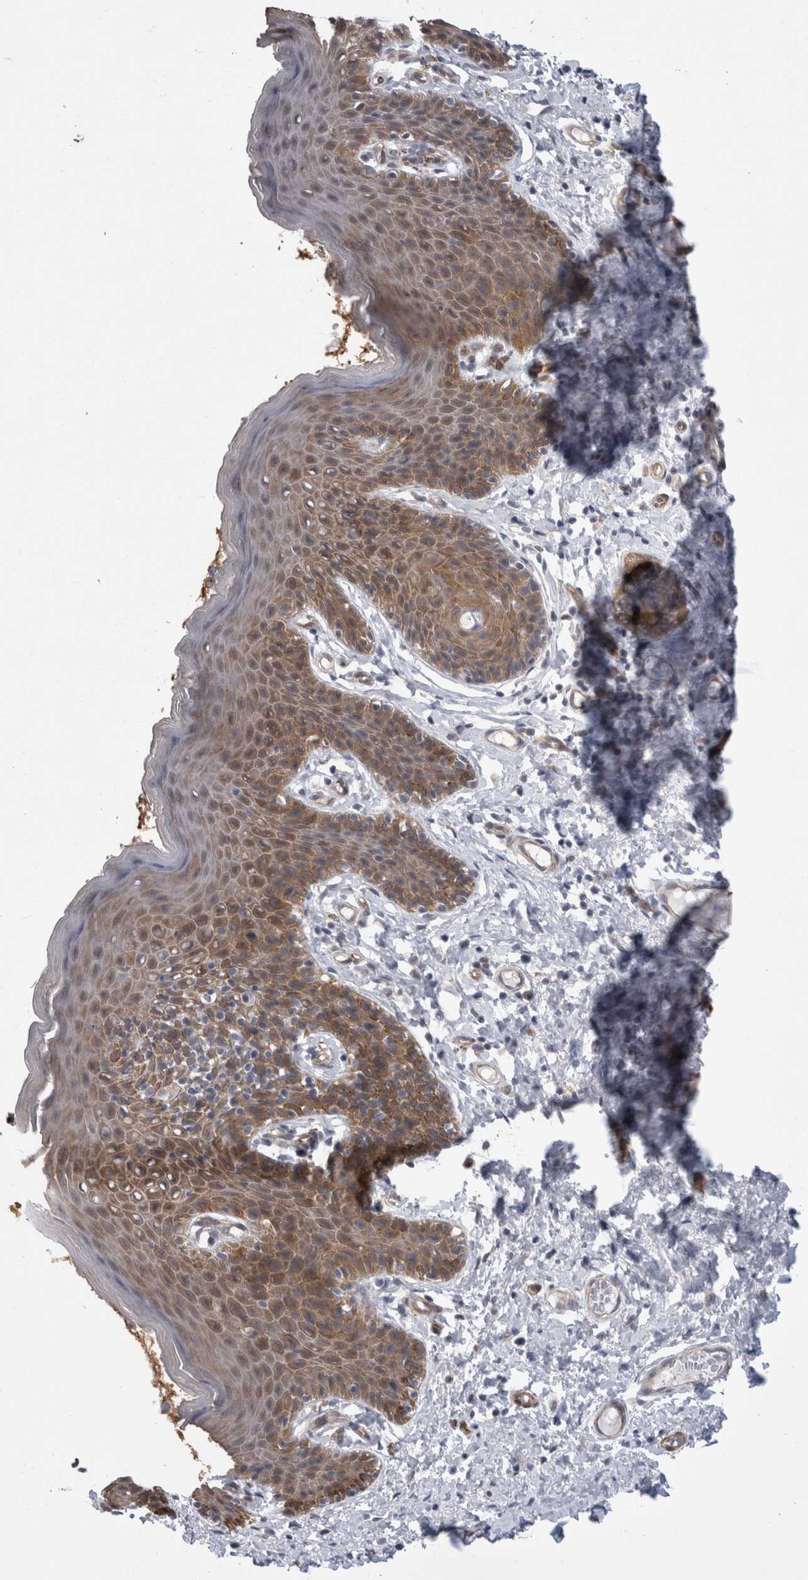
{"staining": {"intensity": "moderate", "quantity": ">75%", "location": "cytoplasmic/membranous"}, "tissue": "skin", "cell_type": "Epidermal cells", "image_type": "normal", "snomed": [{"axis": "morphology", "description": "Normal tissue, NOS"}, {"axis": "topography", "description": "Vulva"}], "caption": "An immunohistochemistry (IHC) micrograph of unremarkable tissue is shown. Protein staining in brown shows moderate cytoplasmic/membranous positivity in skin within epidermal cells. The staining is performed using DAB (3,3'-diaminobenzidine) brown chromogen to label protein expression. The nuclei are counter-stained blue using hematoxylin.", "gene": "FAM83H", "patient": {"sex": "female", "age": 66}}